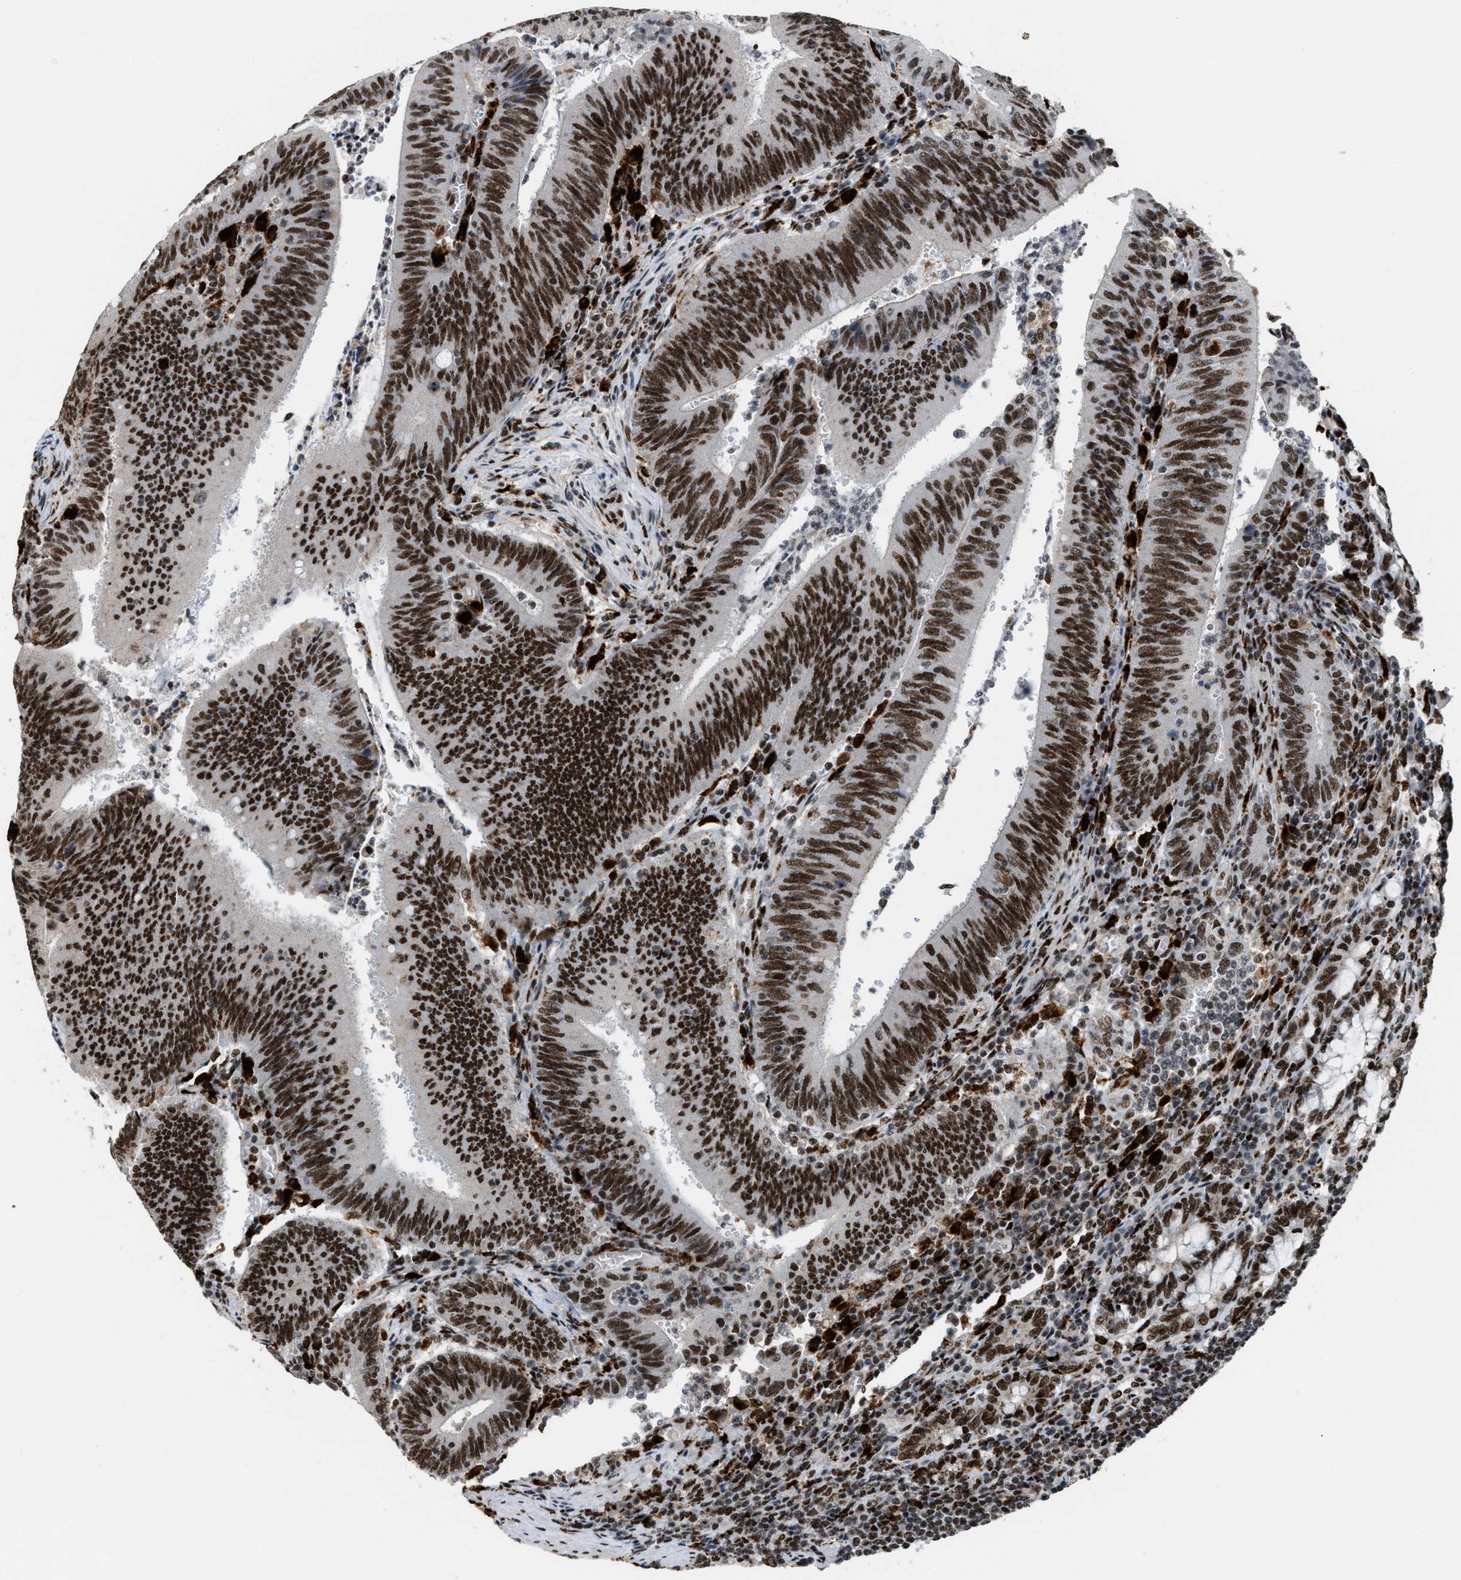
{"staining": {"intensity": "strong", "quantity": ">75%", "location": "nuclear"}, "tissue": "colorectal cancer", "cell_type": "Tumor cells", "image_type": "cancer", "snomed": [{"axis": "morphology", "description": "Normal tissue, NOS"}, {"axis": "morphology", "description": "Adenocarcinoma, NOS"}, {"axis": "topography", "description": "Rectum"}], "caption": "Protein expression analysis of human adenocarcinoma (colorectal) reveals strong nuclear expression in approximately >75% of tumor cells. (DAB = brown stain, brightfield microscopy at high magnification).", "gene": "NUMA1", "patient": {"sex": "female", "age": 66}}